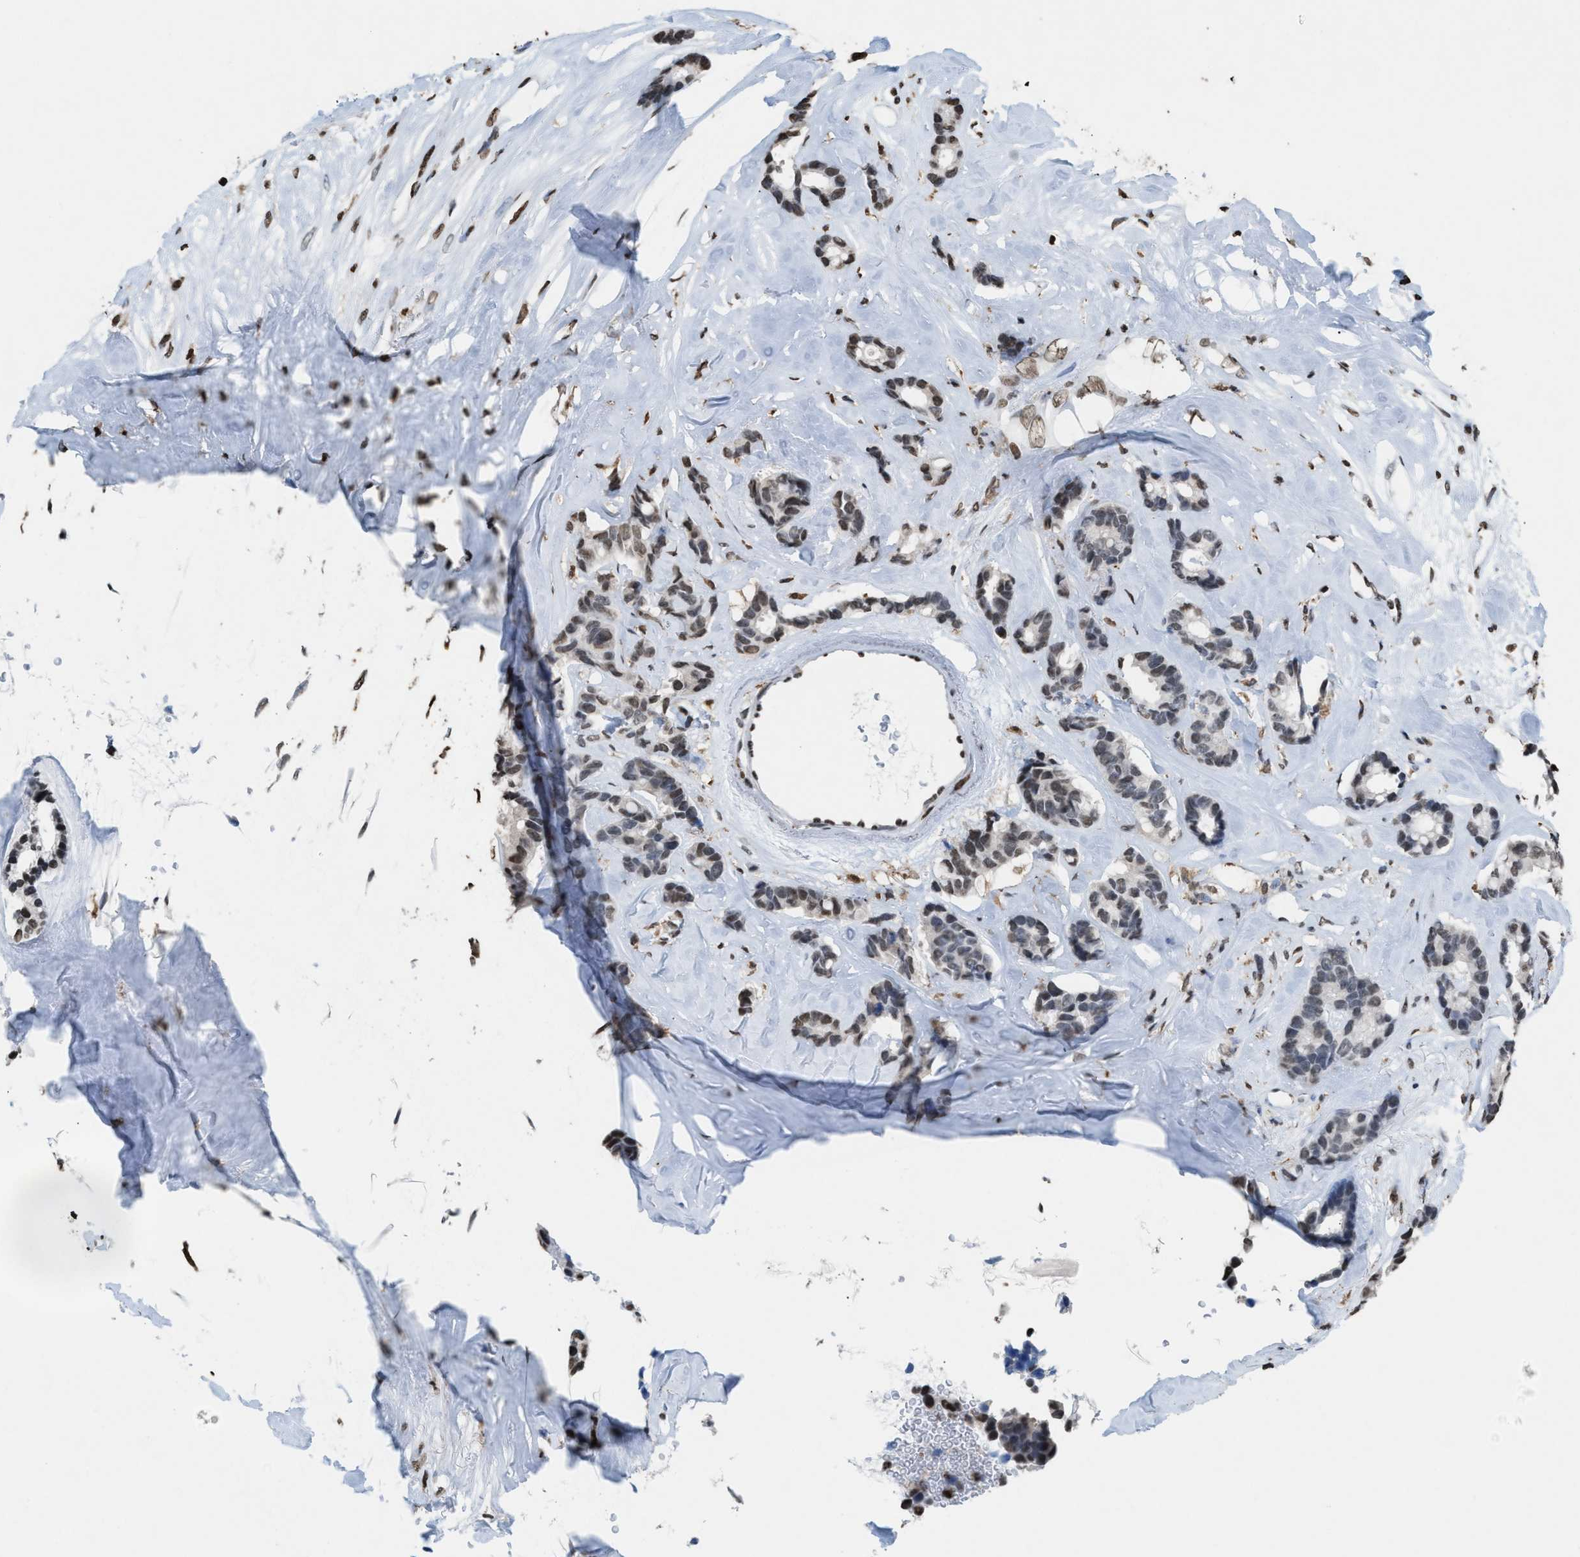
{"staining": {"intensity": "weak", "quantity": "<25%", "location": "nuclear"}, "tissue": "breast cancer", "cell_type": "Tumor cells", "image_type": "cancer", "snomed": [{"axis": "morphology", "description": "Duct carcinoma"}, {"axis": "topography", "description": "Breast"}], "caption": "High power microscopy histopathology image of an immunohistochemistry histopathology image of intraductal carcinoma (breast), revealing no significant staining in tumor cells. (Stains: DAB (3,3'-diaminobenzidine) immunohistochemistry with hematoxylin counter stain, Microscopy: brightfield microscopy at high magnification).", "gene": "NUP88", "patient": {"sex": "female", "age": 87}}